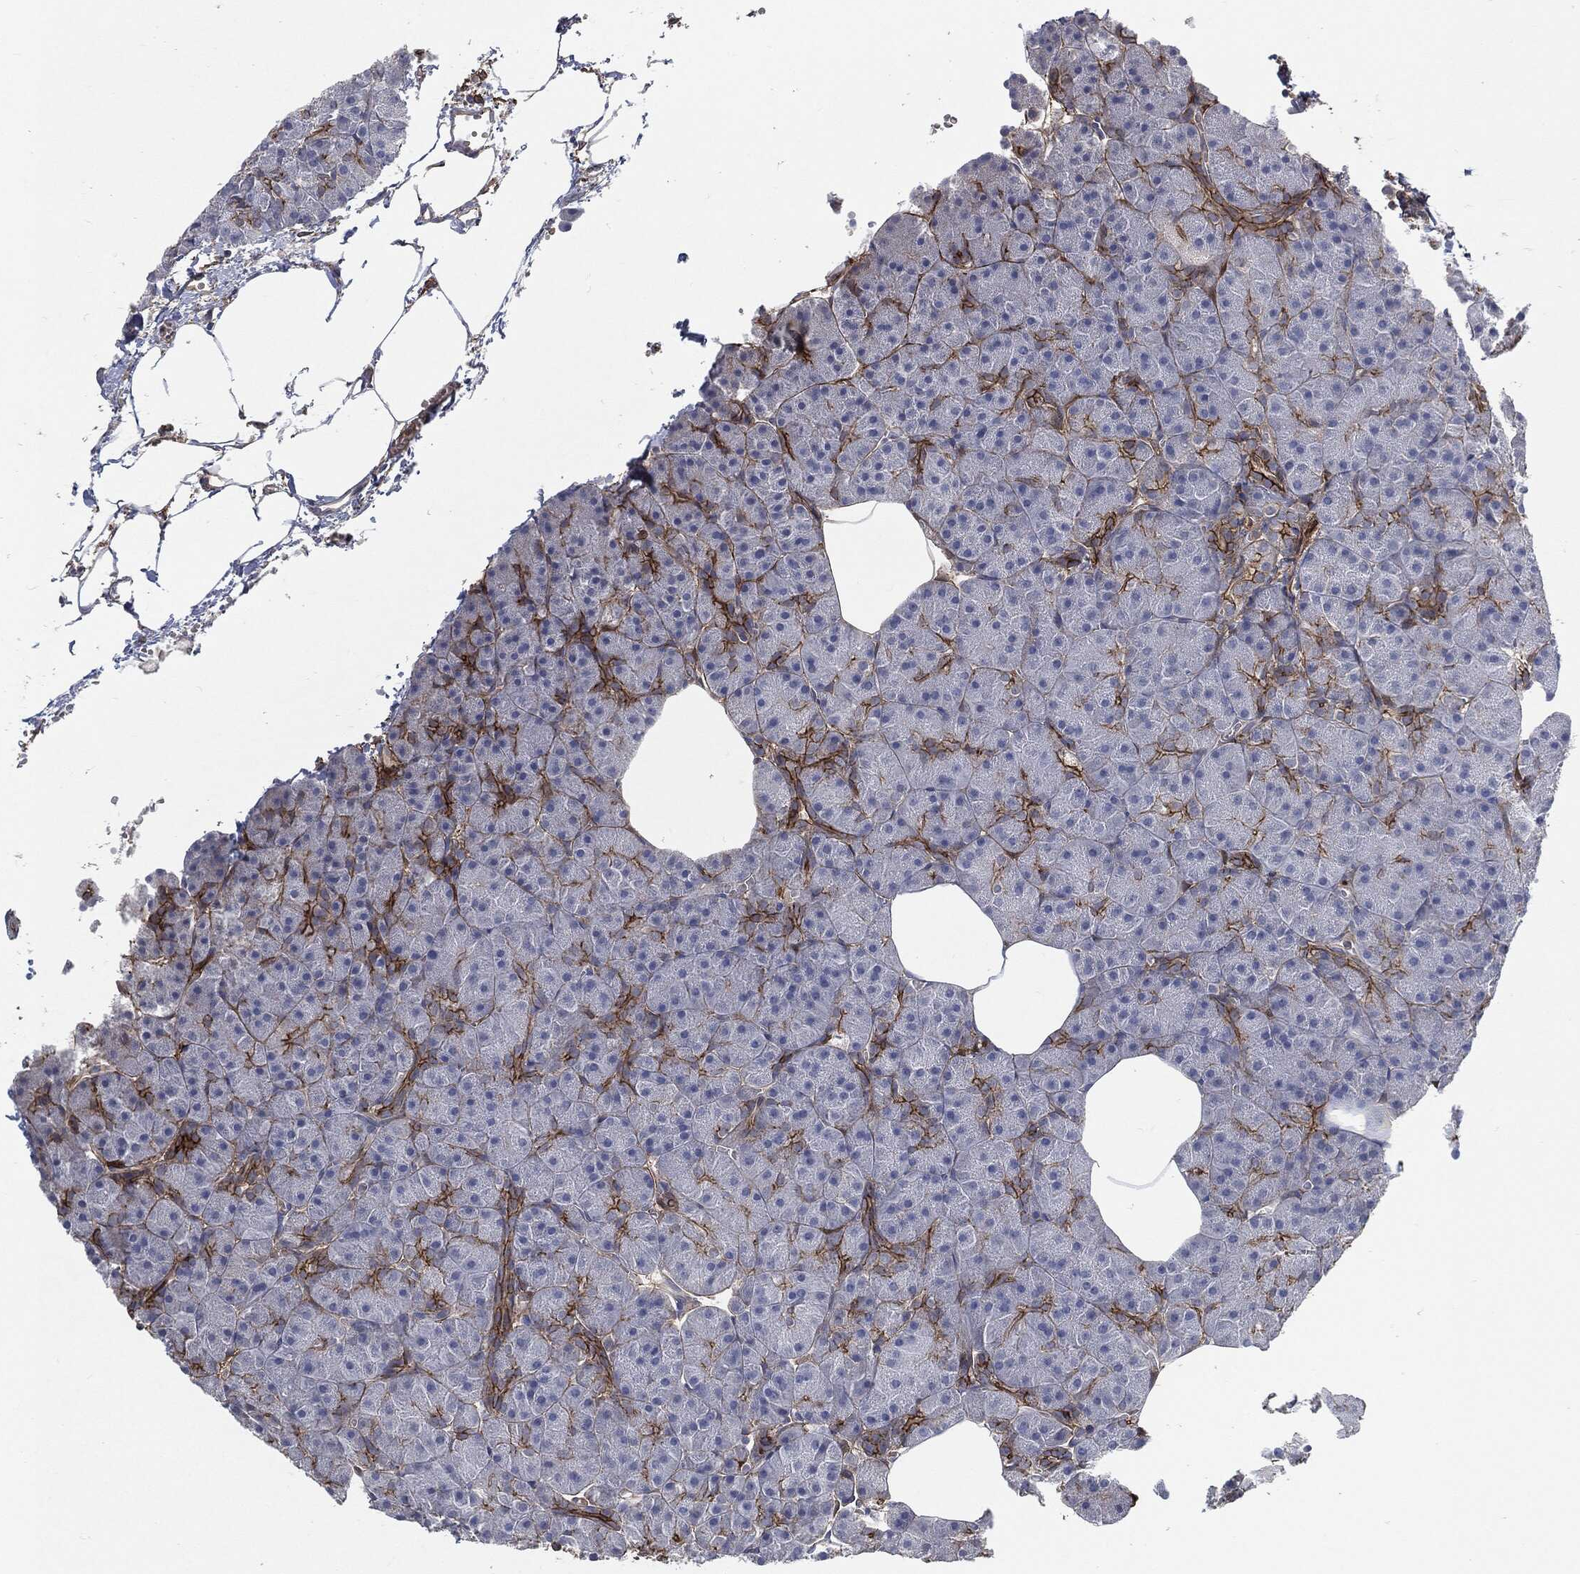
{"staining": {"intensity": "strong", "quantity": "25%-75%", "location": "cytoplasmic/membranous"}, "tissue": "pancreas", "cell_type": "Exocrine glandular cells", "image_type": "normal", "snomed": [{"axis": "morphology", "description": "Normal tissue, NOS"}, {"axis": "topography", "description": "Pancreas"}], "caption": "Strong cytoplasmic/membranous expression is seen in about 25%-75% of exocrine glandular cells in normal pancreas.", "gene": "SVIL", "patient": {"sex": "male", "age": 61}}